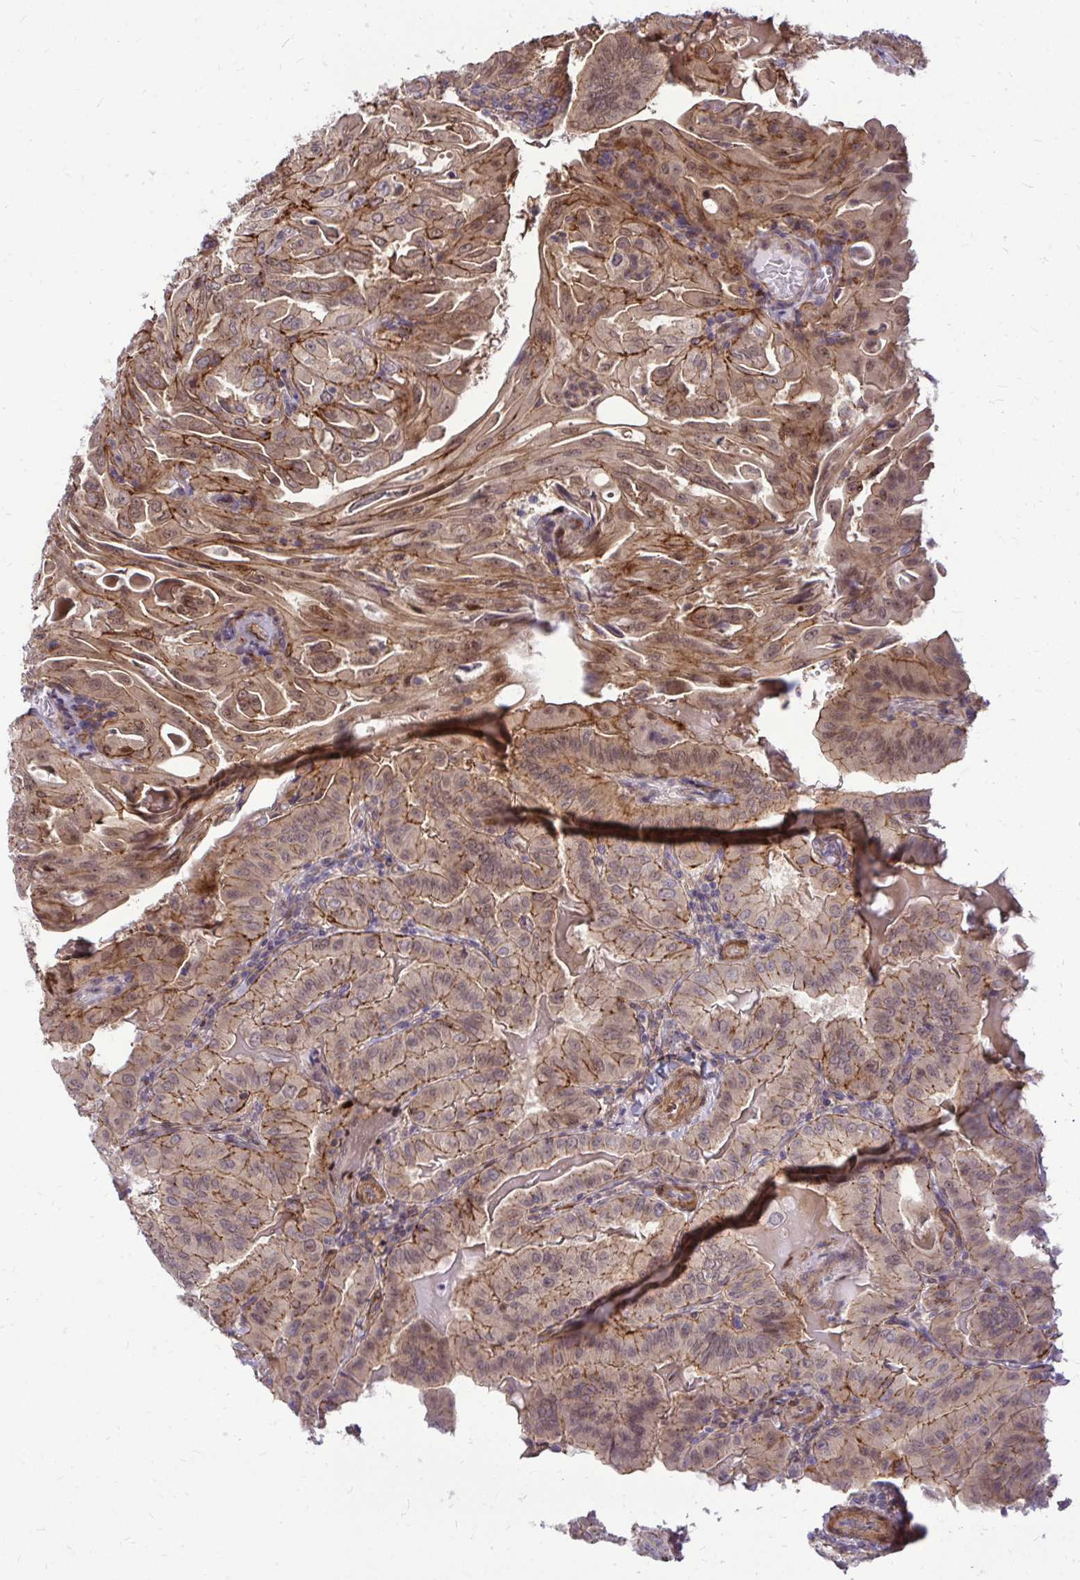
{"staining": {"intensity": "moderate", "quantity": ">75%", "location": "cytoplasmic/membranous"}, "tissue": "thyroid cancer", "cell_type": "Tumor cells", "image_type": "cancer", "snomed": [{"axis": "morphology", "description": "Papillary adenocarcinoma, NOS"}, {"axis": "topography", "description": "Thyroid gland"}], "caption": "Immunohistochemical staining of thyroid cancer (papillary adenocarcinoma) demonstrates medium levels of moderate cytoplasmic/membranous protein positivity in about >75% of tumor cells.", "gene": "TRIP6", "patient": {"sex": "female", "age": 68}}